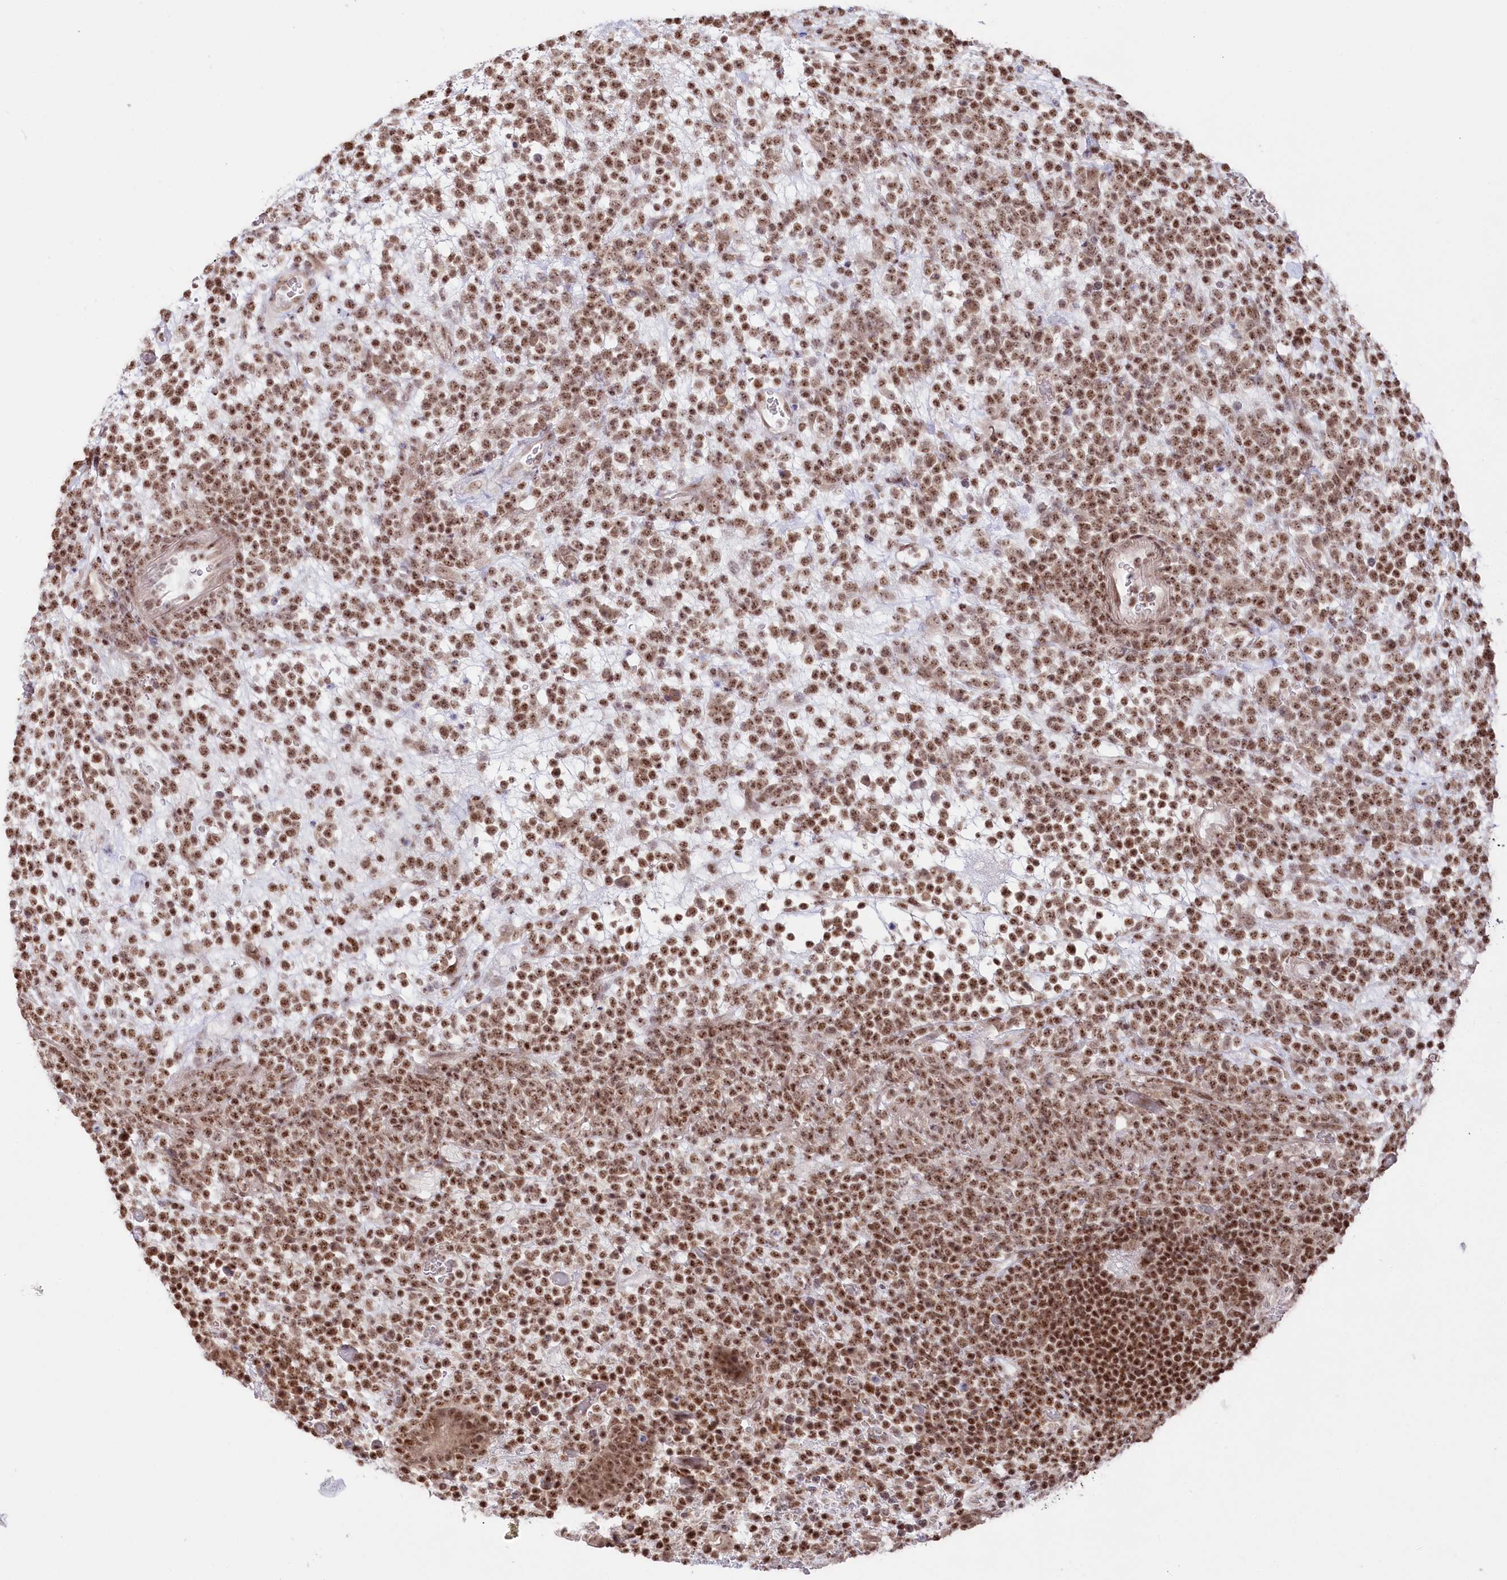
{"staining": {"intensity": "moderate", "quantity": ">75%", "location": "nuclear"}, "tissue": "lymphoma", "cell_type": "Tumor cells", "image_type": "cancer", "snomed": [{"axis": "morphology", "description": "Malignant lymphoma, non-Hodgkin's type, High grade"}, {"axis": "topography", "description": "Colon"}], "caption": "Tumor cells exhibit medium levels of moderate nuclear staining in approximately >75% of cells in human malignant lymphoma, non-Hodgkin's type (high-grade).", "gene": "CGGBP1", "patient": {"sex": "female", "age": 53}}